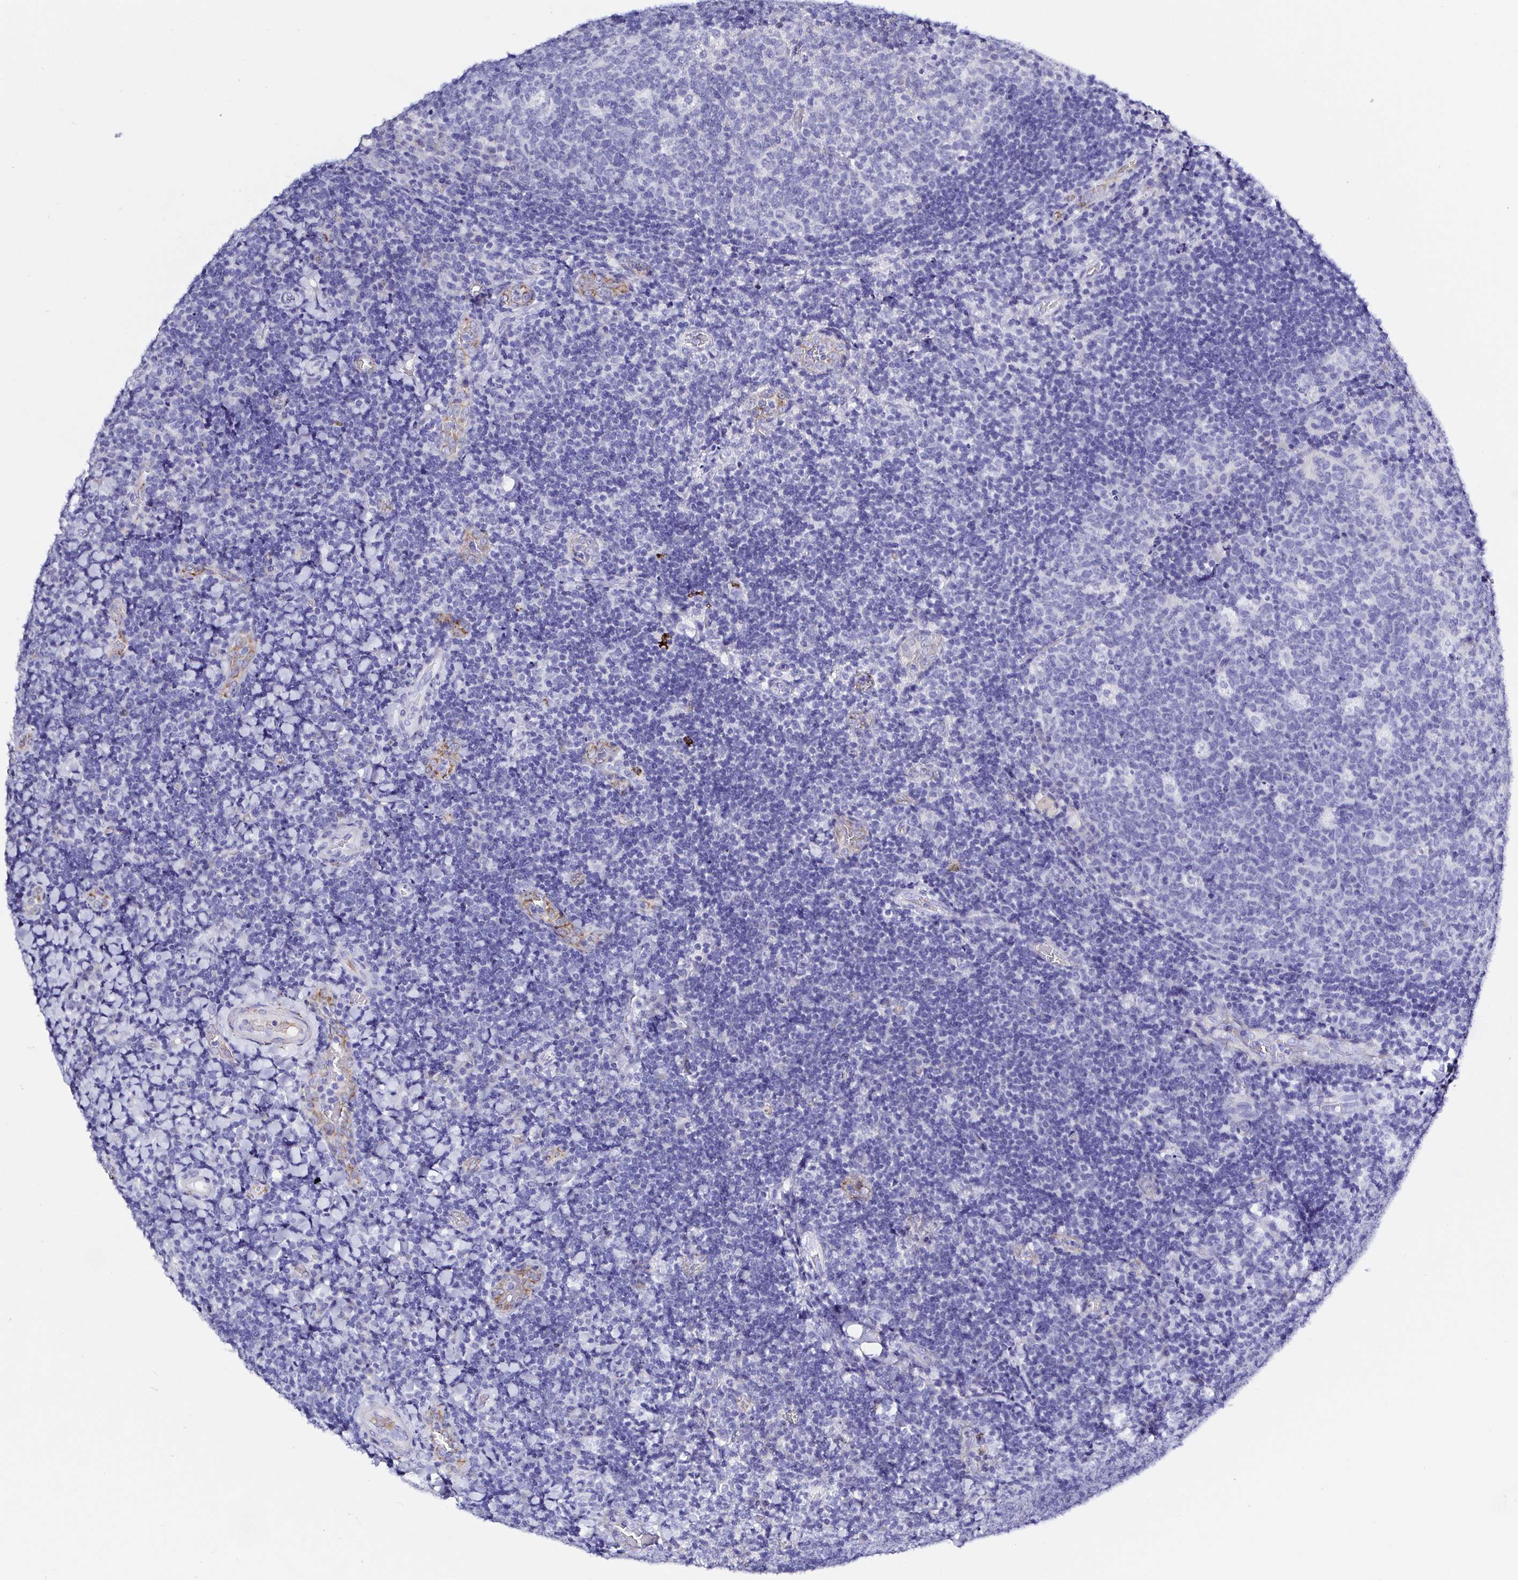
{"staining": {"intensity": "negative", "quantity": "none", "location": "none"}, "tissue": "tonsil", "cell_type": "Germinal center cells", "image_type": "normal", "snomed": [{"axis": "morphology", "description": "Normal tissue, NOS"}, {"axis": "topography", "description": "Tonsil"}], "caption": "Germinal center cells show no significant protein staining in benign tonsil. (DAB immunohistochemistry visualized using brightfield microscopy, high magnification).", "gene": "MAOA", "patient": {"sex": "male", "age": 17}}